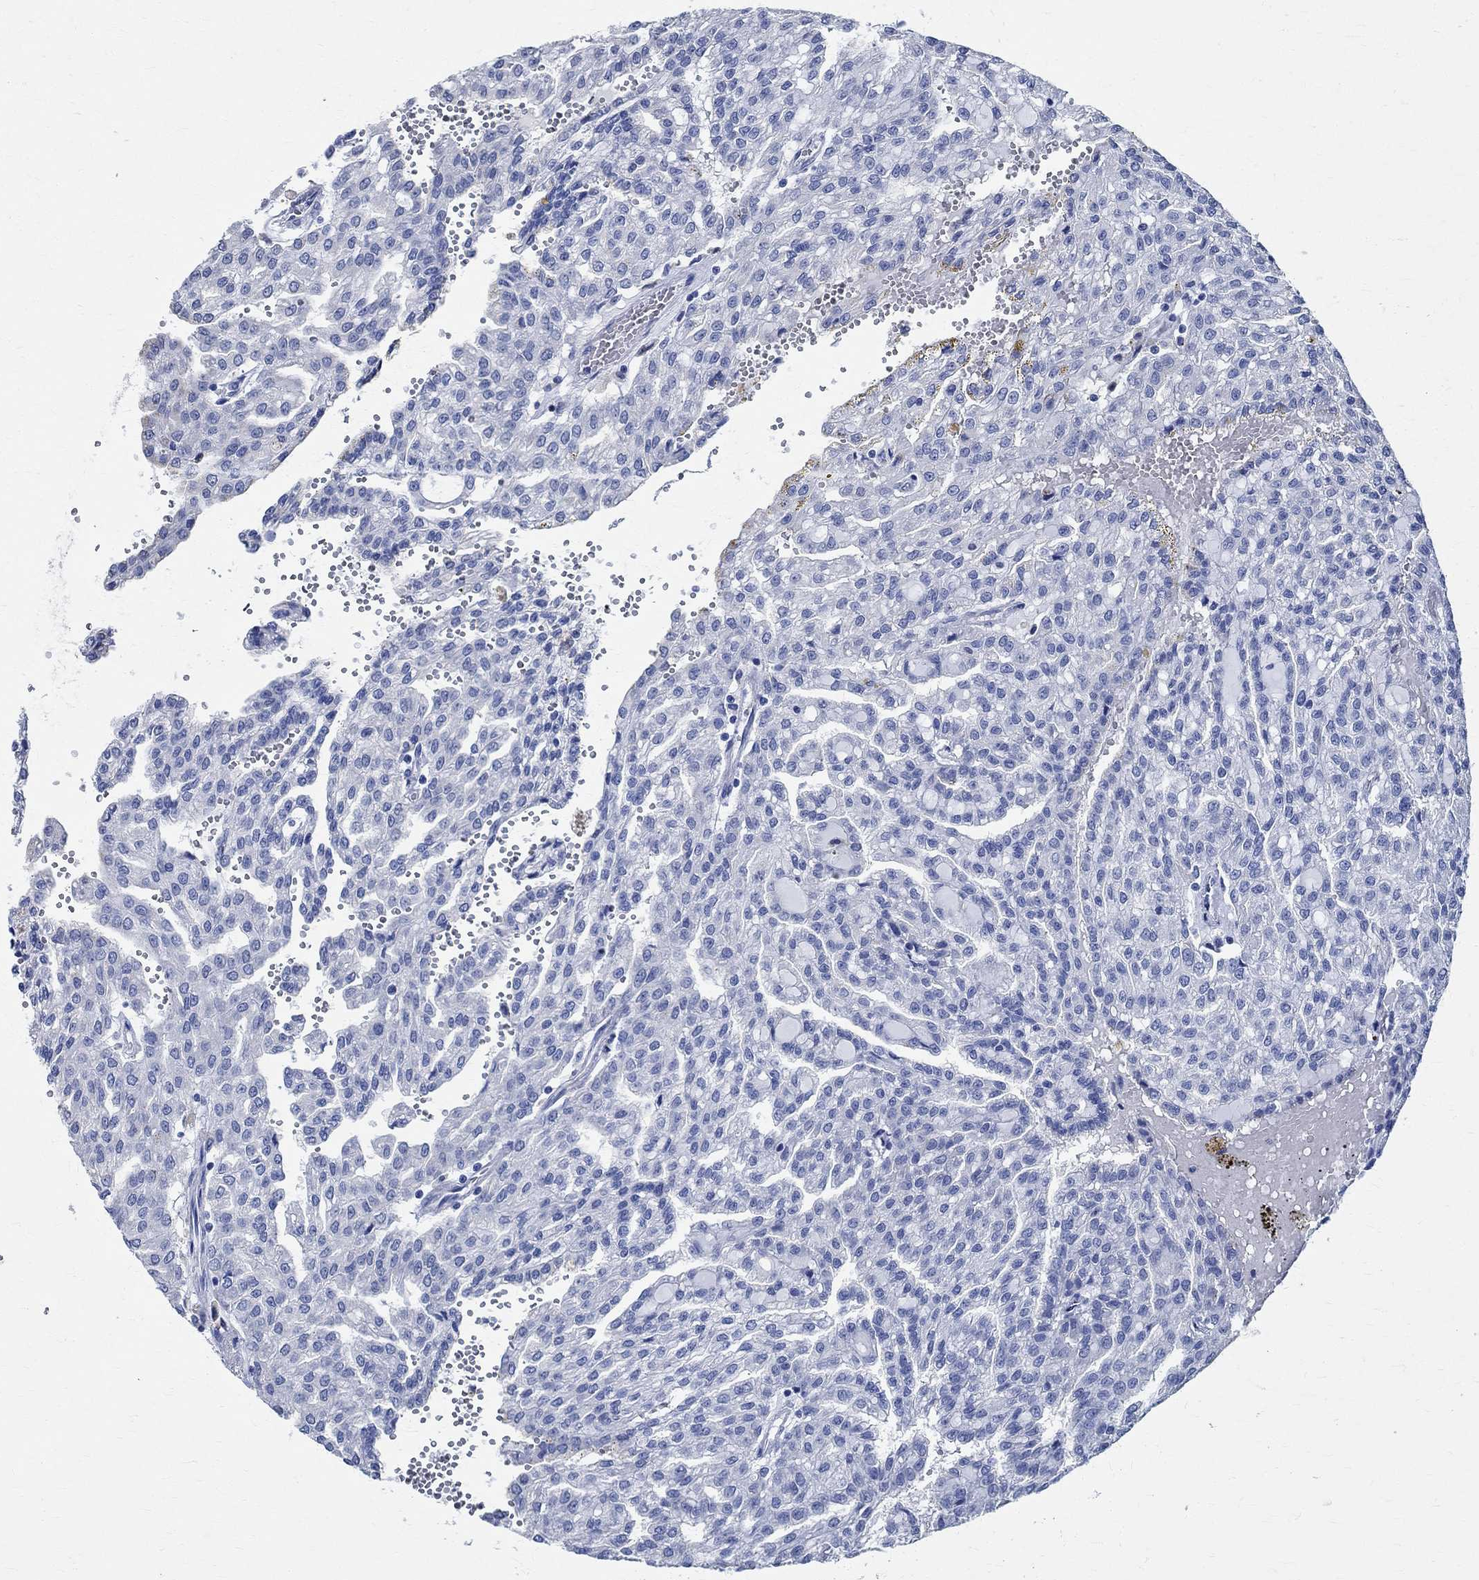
{"staining": {"intensity": "negative", "quantity": "none", "location": "none"}, "tissue": "renal cancer", "cell_type": "Tumor cells", "image_type": "cancer", "snomed": [{"axis": "morphology", "description": "Adenocarcinoma, NOS"}, {"axis": "topography", "description": "Kidney"}], "caption": "Immunohistochemical staining of human adenocarcinoma (renal) displays no significant staining in tumor cells. (Immunohistochemistry, brightfield microscopy, high magnification).", "gene": "TMEM221", "patient": {"sex": "male", "age": 63}}